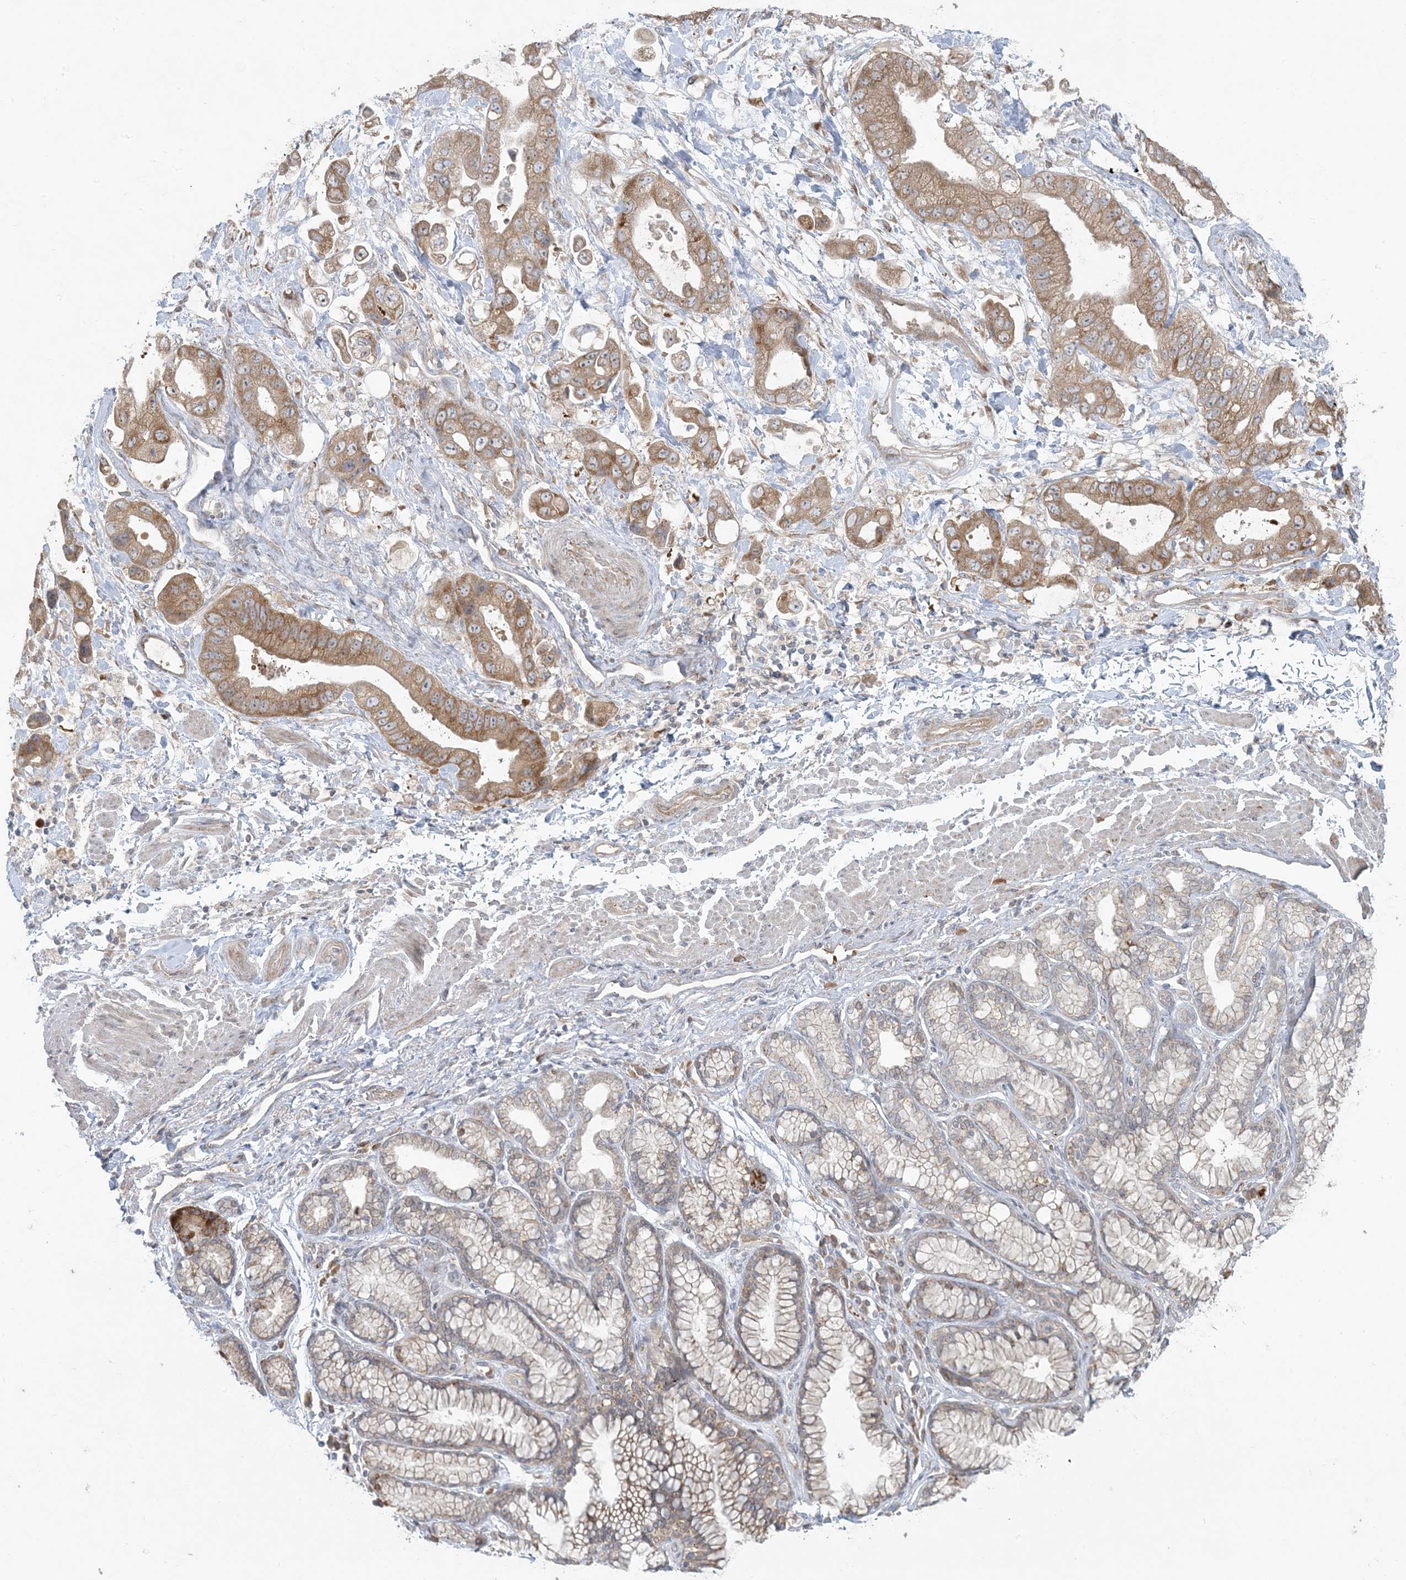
{"staining": {"intensity": "moderate", "quantity": ">75%", "location": "cytoplasmic/membranous"}, "tissue": "stomach cancer", "cell_type": "Tumor cells", "image_type": "cancer", "snomed": [{"axis": "morphology", "description": "Adenocarcinoma, NOS"}, {"axis": "topography", "description": "Stomach"}], "caption": "Brown immunohistochemical staining in human stomach adenocarcinoma shows moderate cytoplasmic/membranous expression in about >75% of tumor cells. The protein is shown in brown color, while the nuclei are stained blue.", "gene": "ZNF263", "patient": {"sex": "male", "age": 62}}